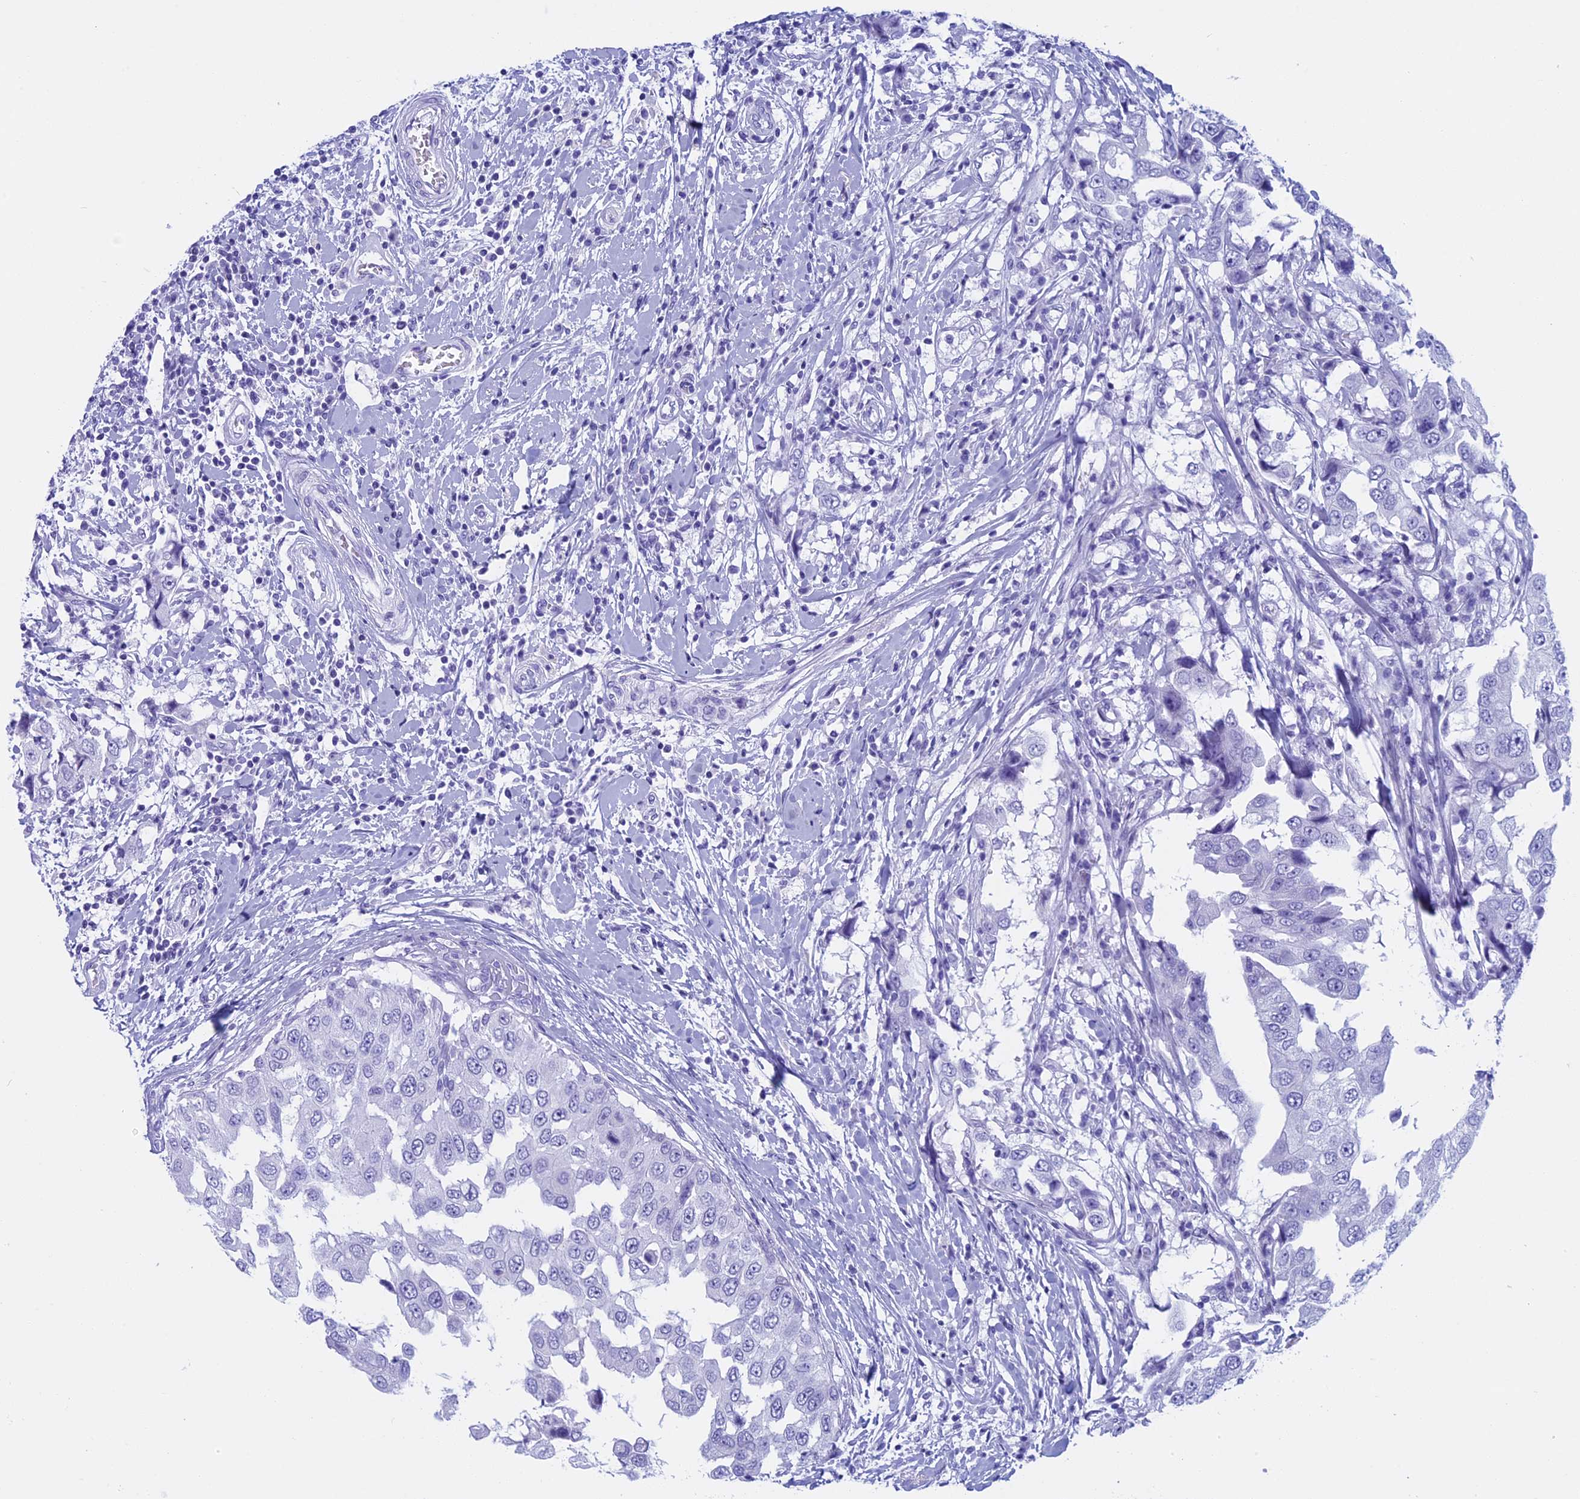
{"staining": {"intensity": "negative", "quantity": "none", "location": "none"}, "tissue": "breast cancer", "cell_type": "Tumor cells", "image_type": "cancer", "snomed": [{"axis": "morphology", "description": "Duct carcinoma"}, {"axis": "topography", "description": "Breast"}], "caption": "Breast invasive ductal carcinoma was stained to show a protein in brown. There is no significant expression in tumor cells.", "gene": "FAM169A", "patient": {"sex": "female", "age": 27}}